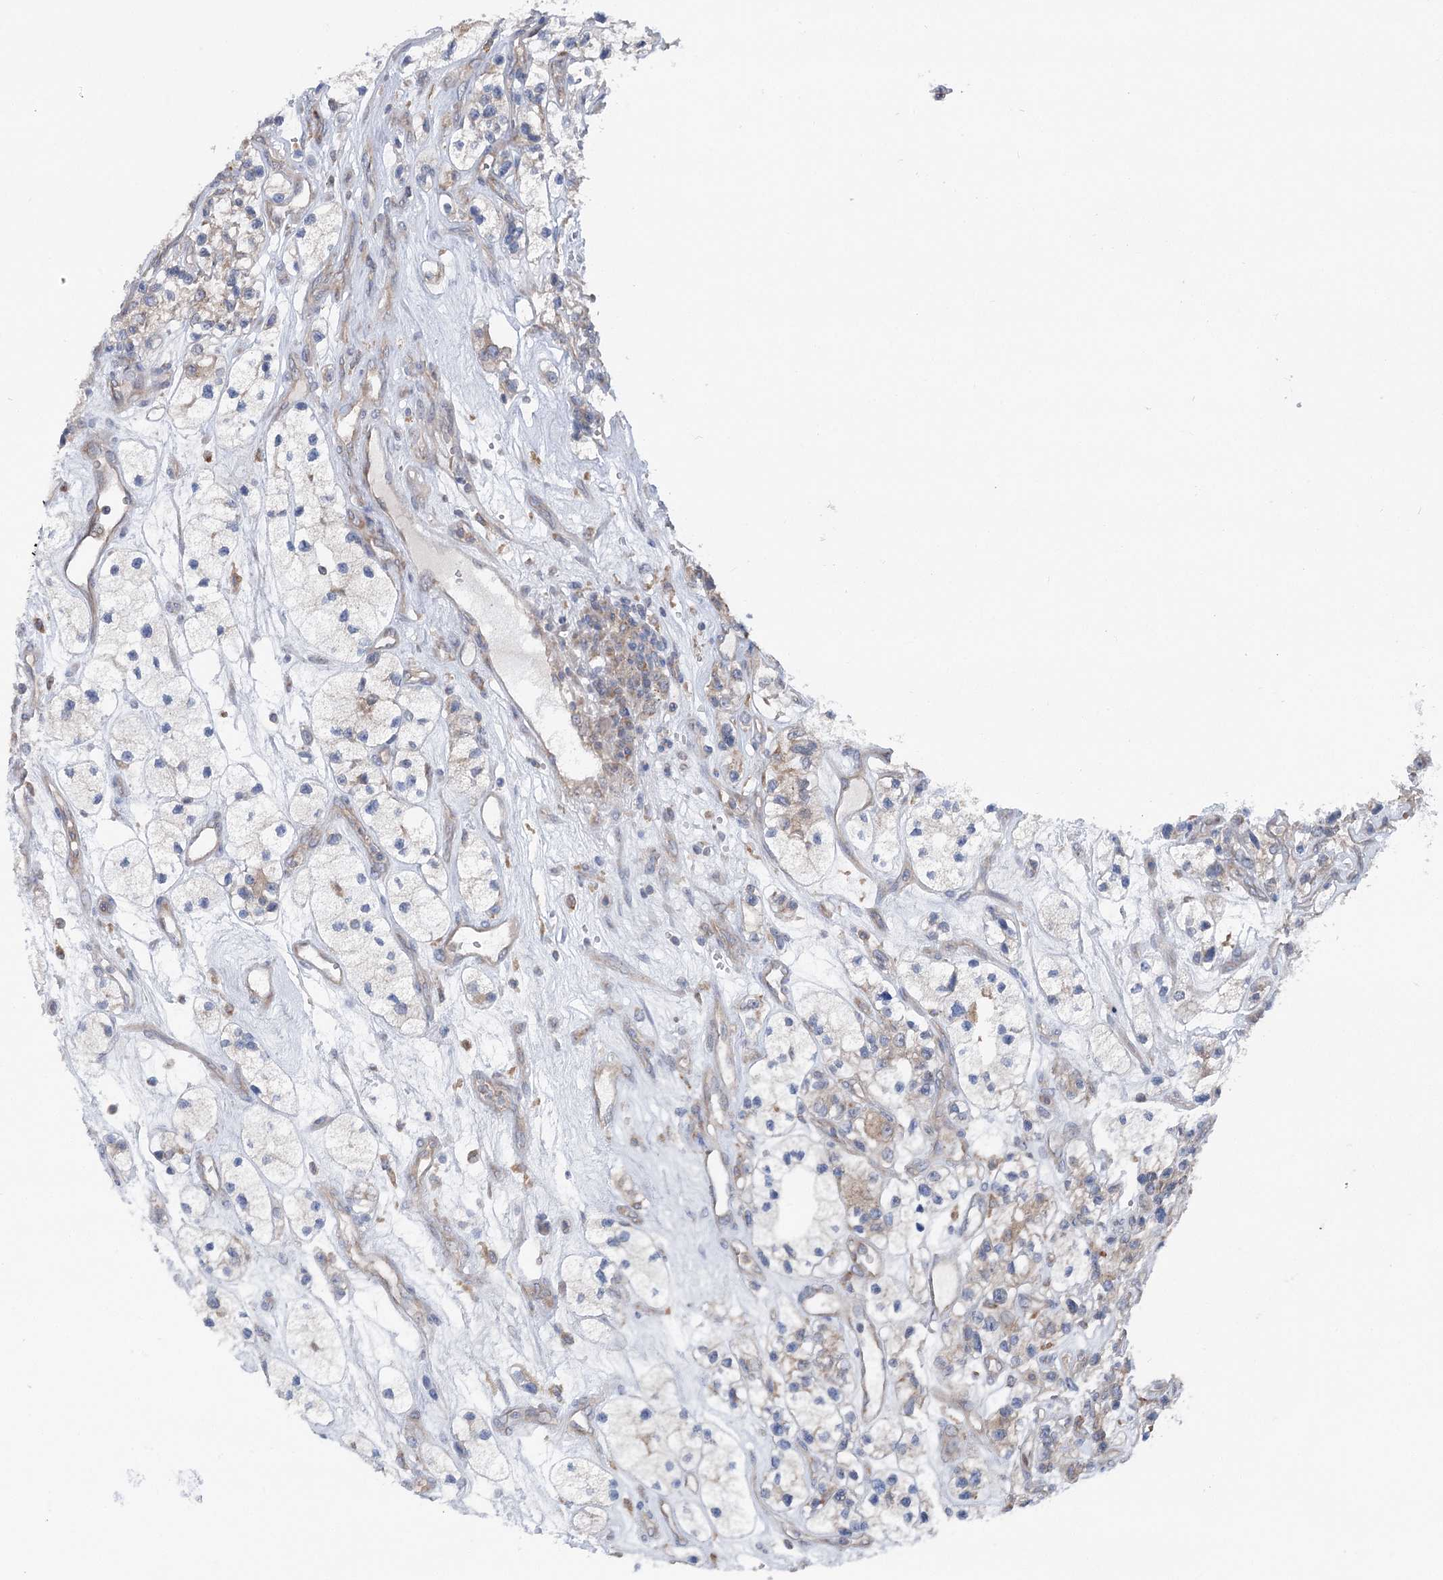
{"staining": {"intensity": "weak", "quantity": "<25%", "location": "cytoplasmic/membranous"}, "tissue": "renal cancer", "cell_type": "Tumor cells", "image_type": "cancer", "snomed": [{"axis": "morphology", "description": "Adenocarcinoma, NOS"}, {"axis": "topography", "description": "Kidney"}], "caption": "The immunohistochemistry histopathology image has no significant positivity in tumor cells of adenocarcinoma (renal) tissue.", "gene": "PPP1R21", "patient": {"sex": "female", "age": 57}}